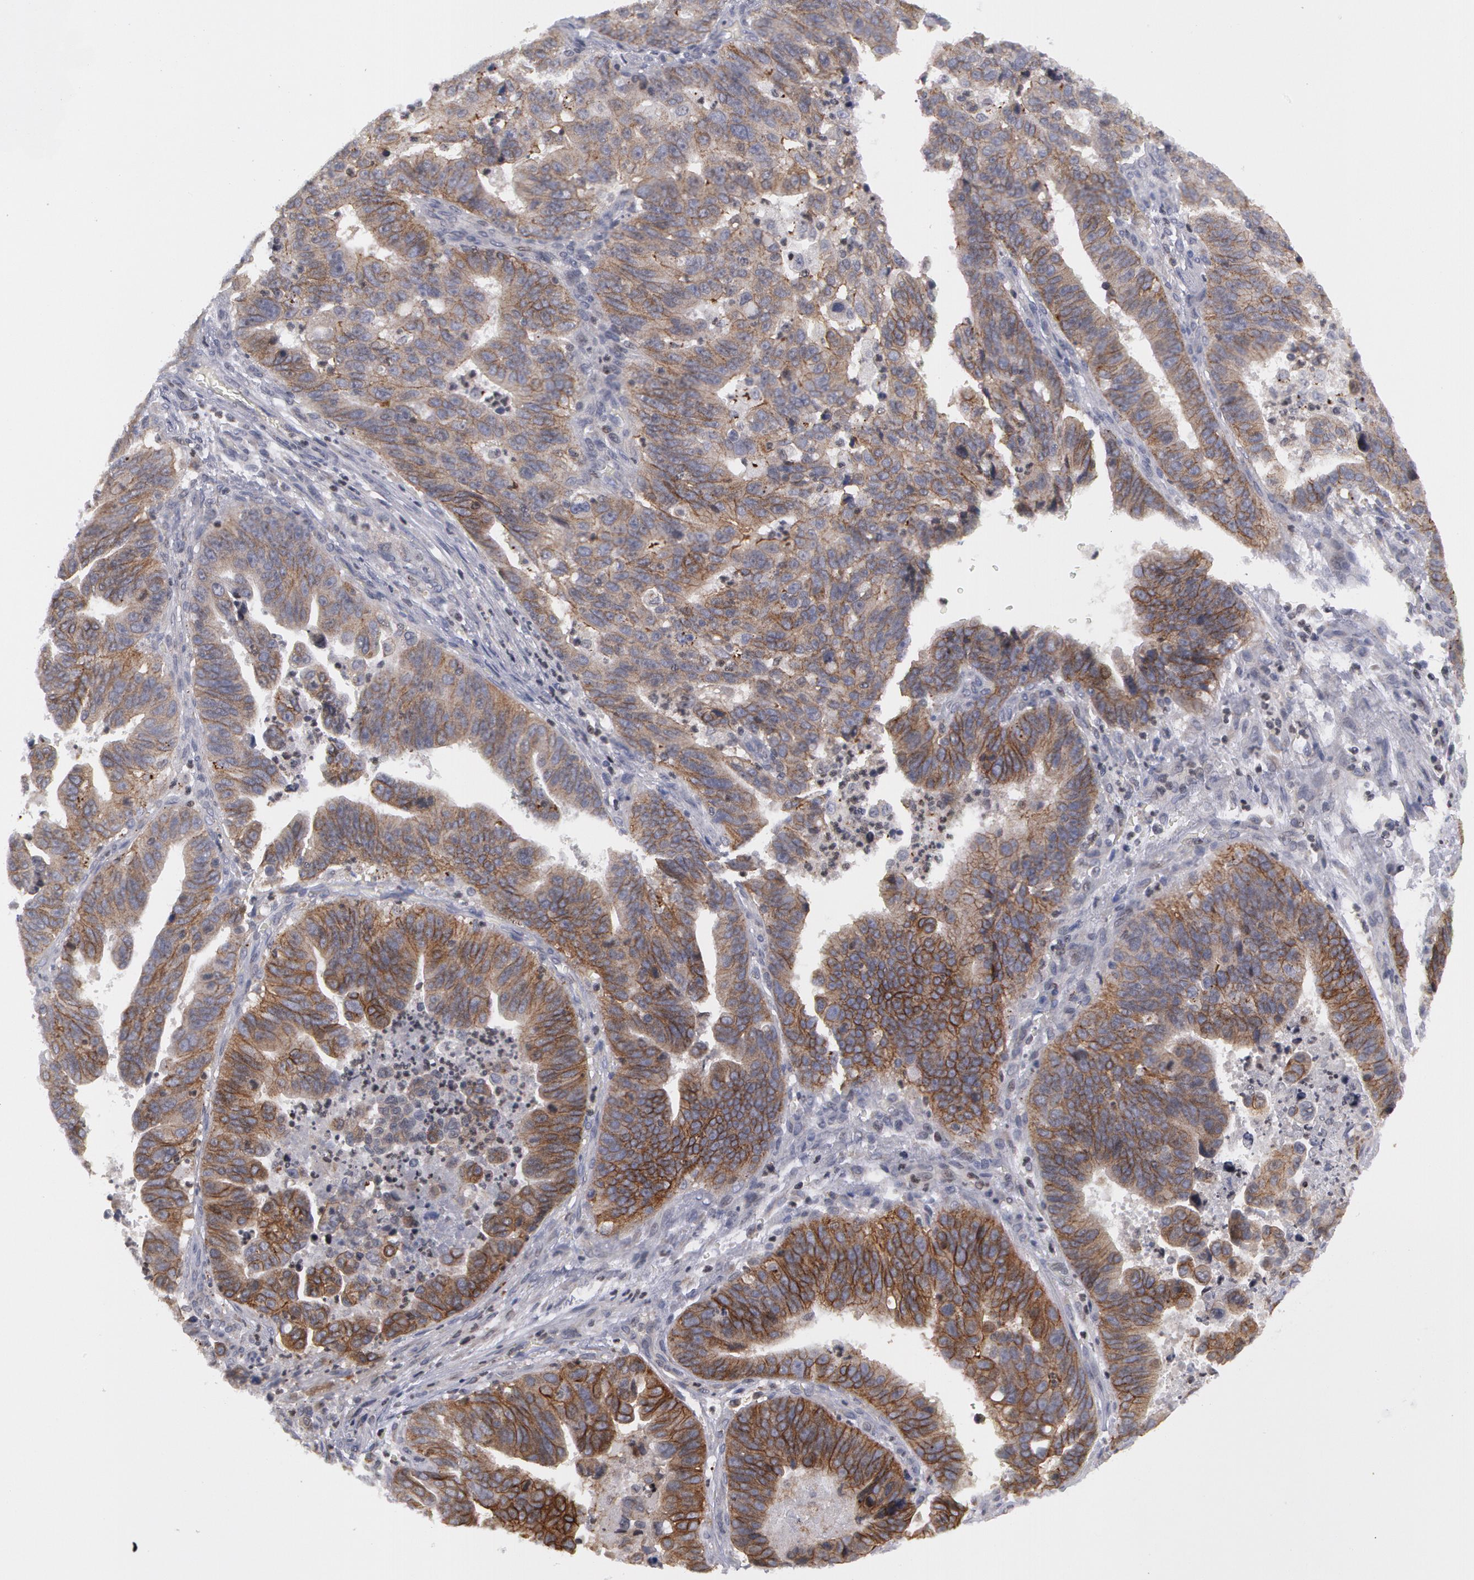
{"staining": {"intensity": "moderate", "quantity": ">75%", "location": "cytoplasmic/membranous"}, "tissue": "stomach cancer", "cell_type": "Tumor cells", "image_type": "cancer", "snomed": [{"axis": "morphology", "description": "Adenocarcinoma, NOS"}, {"axis": "topography", "description": "Stomach, upper"}], "caption": "This image reveals immunohistochemistry (IHC) staining of stomach cancer, with medium moderate cytoplasmic/membranous positivity in approximately >75% of tumor cells.", "gene": "ERBB2", "patient": {"sex": "female", "age": 50}}